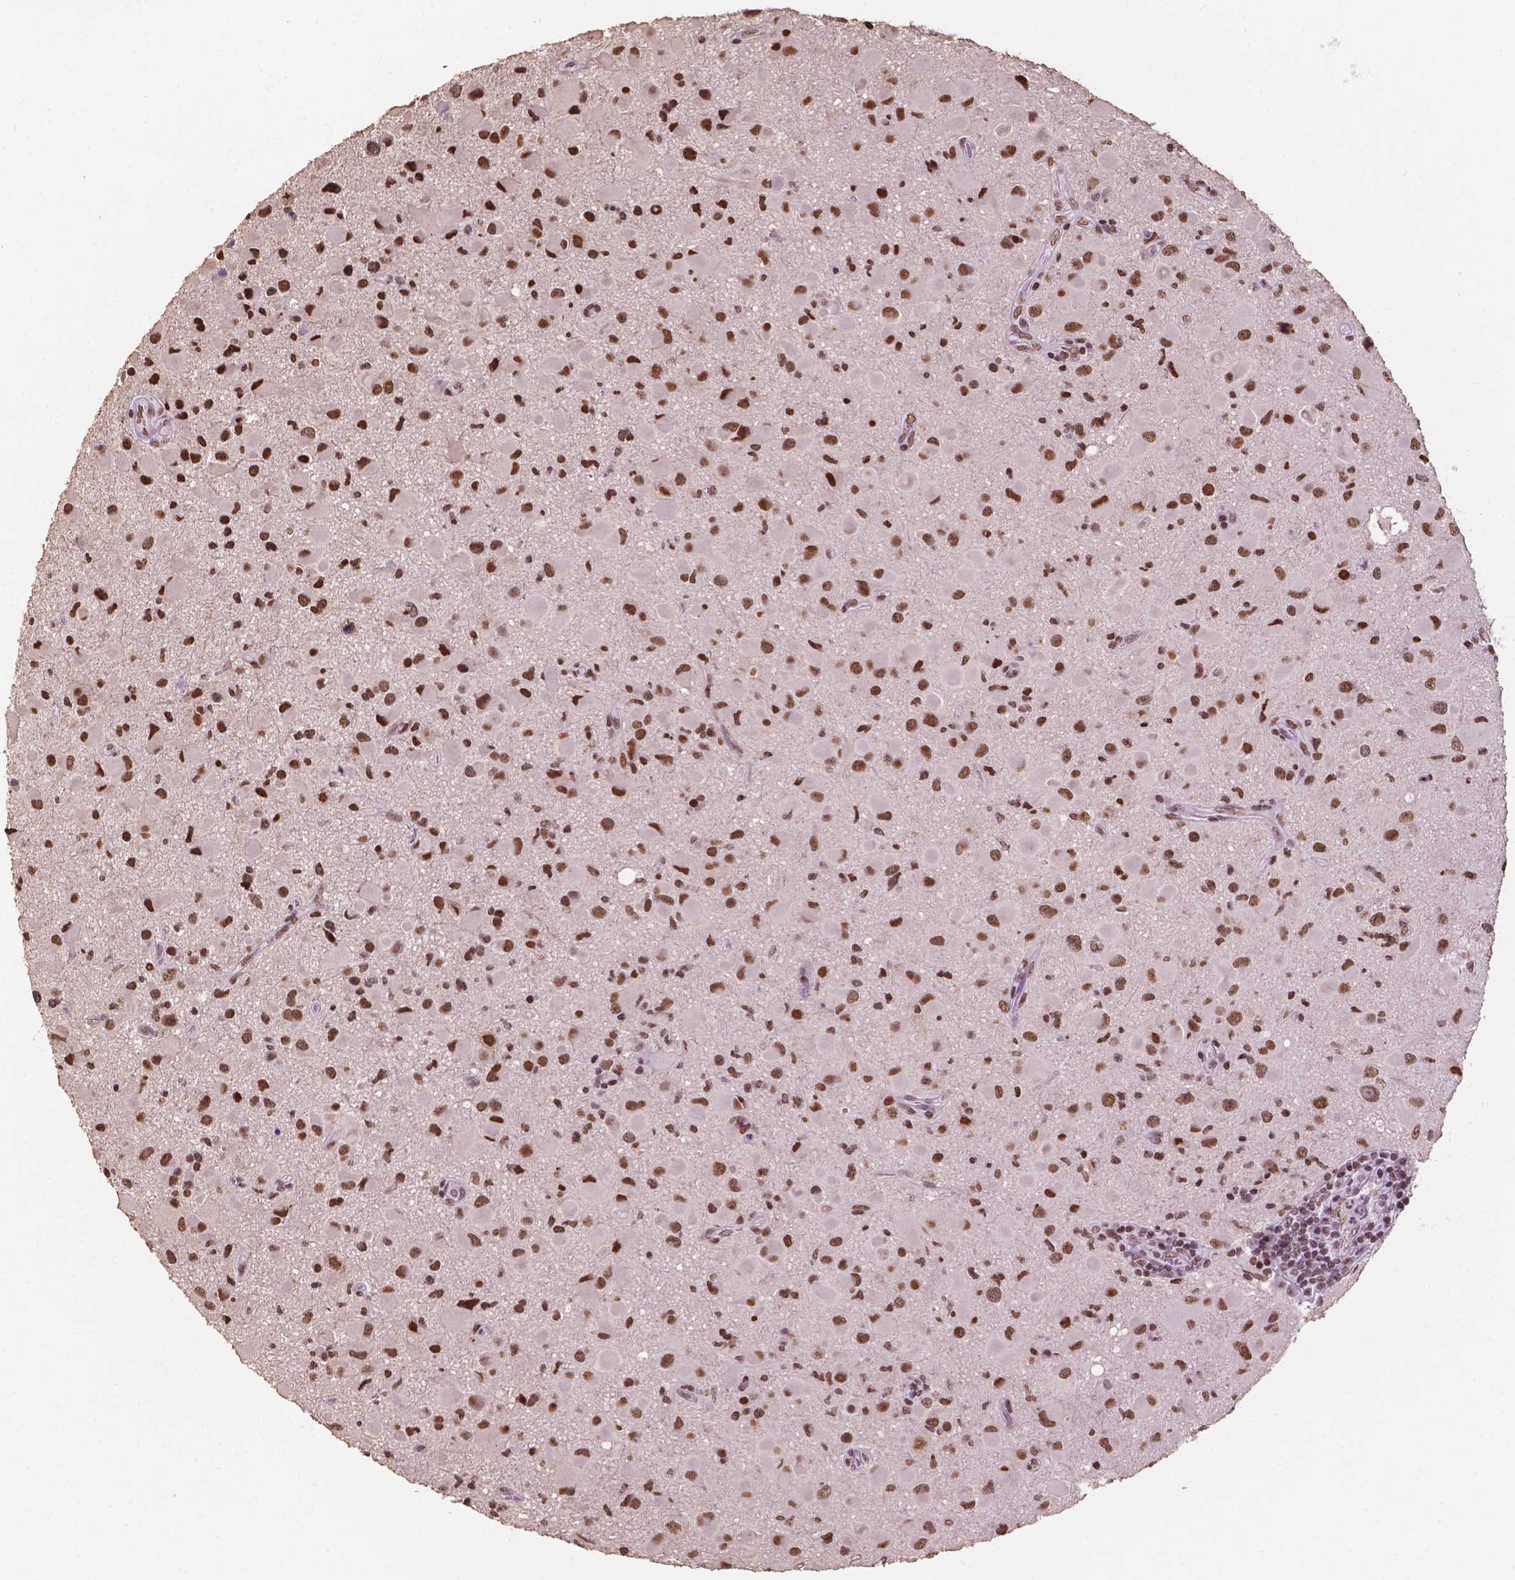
{"staining": {"intensity": "strong", "quantity": ">75%", "location": "nuclear"}, "tissue": "glioma", "cell_type": "Tumor cells", "image_type": "cancer", "snomed": [{"axis": "morphology", "description": "Glioma, malignant, Low grade"}, {"axis": "topography", "description": "Brain"}], "caption": "The micrograph exhibits a brown stain indicating the presence of a protein in the nuclear of tumor cells in malignant glioma (low-grade).", "gene": "COL23A1", "patient": {"sex": "female", "age": 32}}